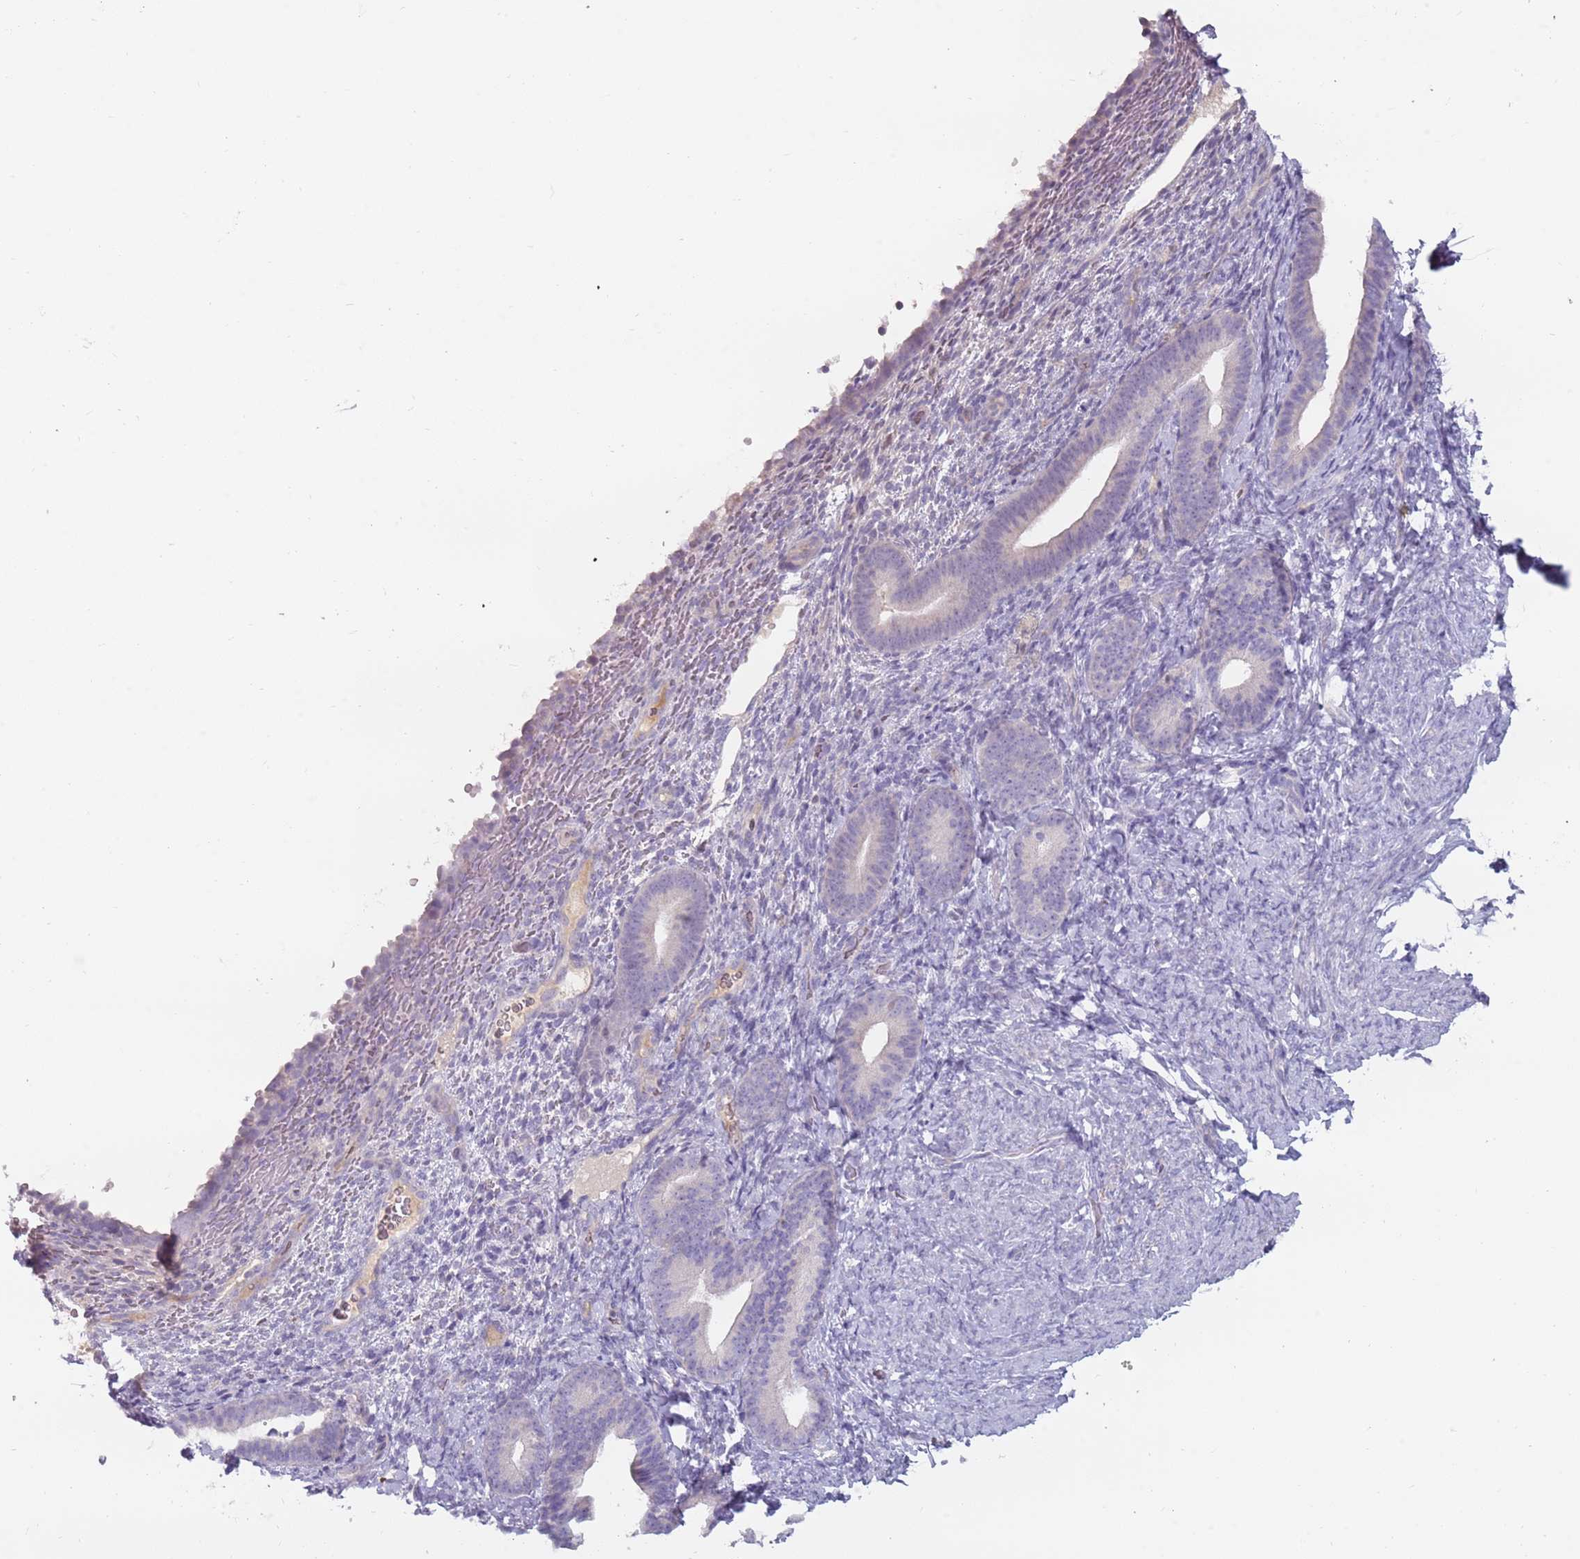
{"staining": {"intensity": "negative", "quantity": "none", "location": "none"}, "tissue": "endometrium", "cell_type": "Cells in endometrial stroma", "image_type": "normal", "snomed": [{"axis": "morphology", "description": "Normal tissue, NOS"}, {"axis": "topography", "description": "Endometrium"}], "caption": "An image of human endometrium is negative for staining in cells in endometrial stroma. Brightfield microscopy of immunohistochemistry stained with DAB (brown) and hematoxylin (blue), captured at high magnification.", "gene": "DDX4", "patient": {"sex": "female", "age": 65}}